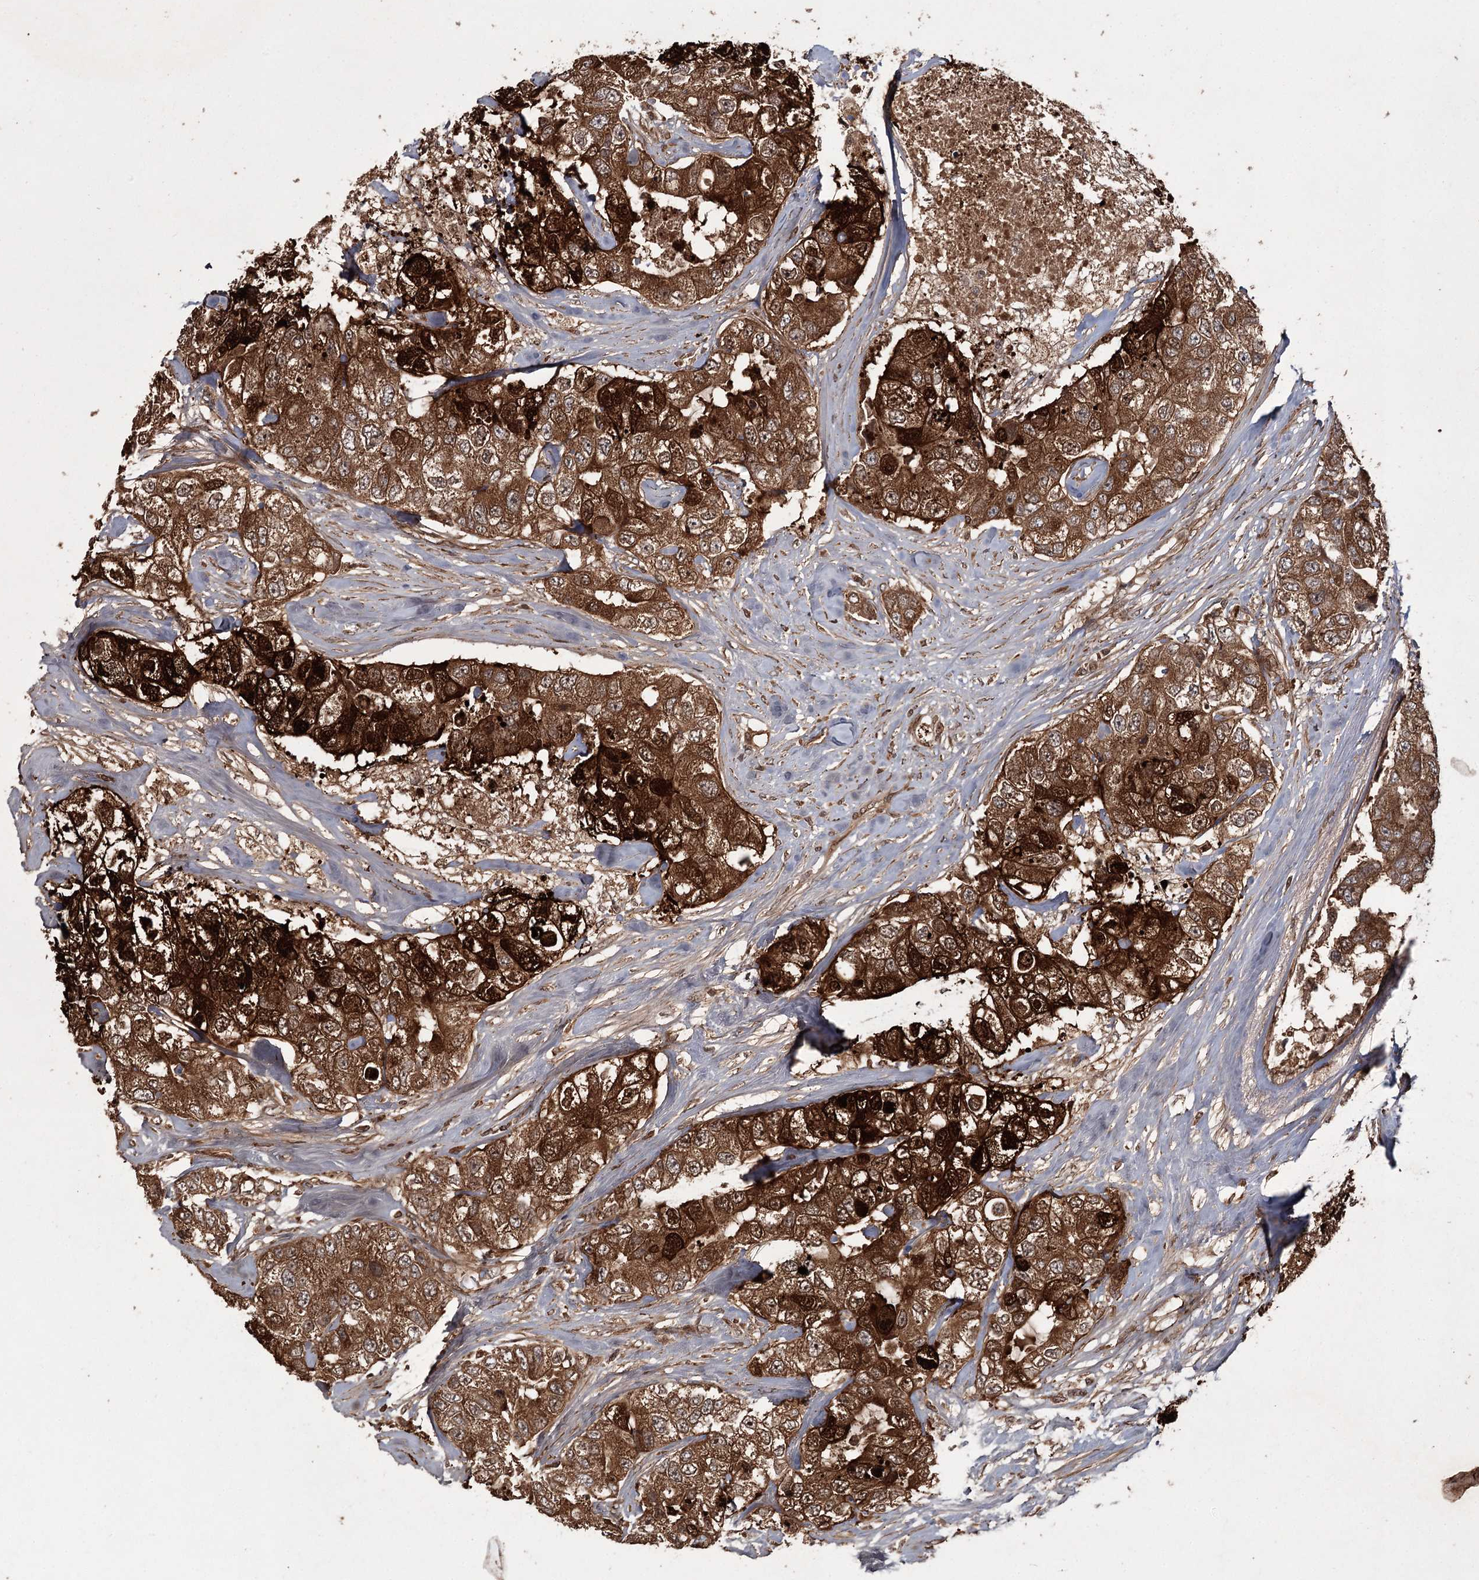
{"staining": {"intensity": "strong", "quantity": ">75%", "location": "cytoplasmic/membranous"}, "tissue": "breast cancer", "cell_type": "Tumor cells", "image_type": "cancer", "snomed": [{"axis": "morphology", "description": "Duct carcinoma"}, {"axis": "topography", "description": "Breast"}], "caption": "Immunohistochemistry (IHC) (DAB (3,3'-diaminobenzidine)) staining of human breast cancer (infiltrating ductal carcinoma) displays strong cytoplasmic/membranous protein expression in about >75% of tumor cells.", "gene": "RPAP3", "patient": {"sex": "female", "age": 62}}